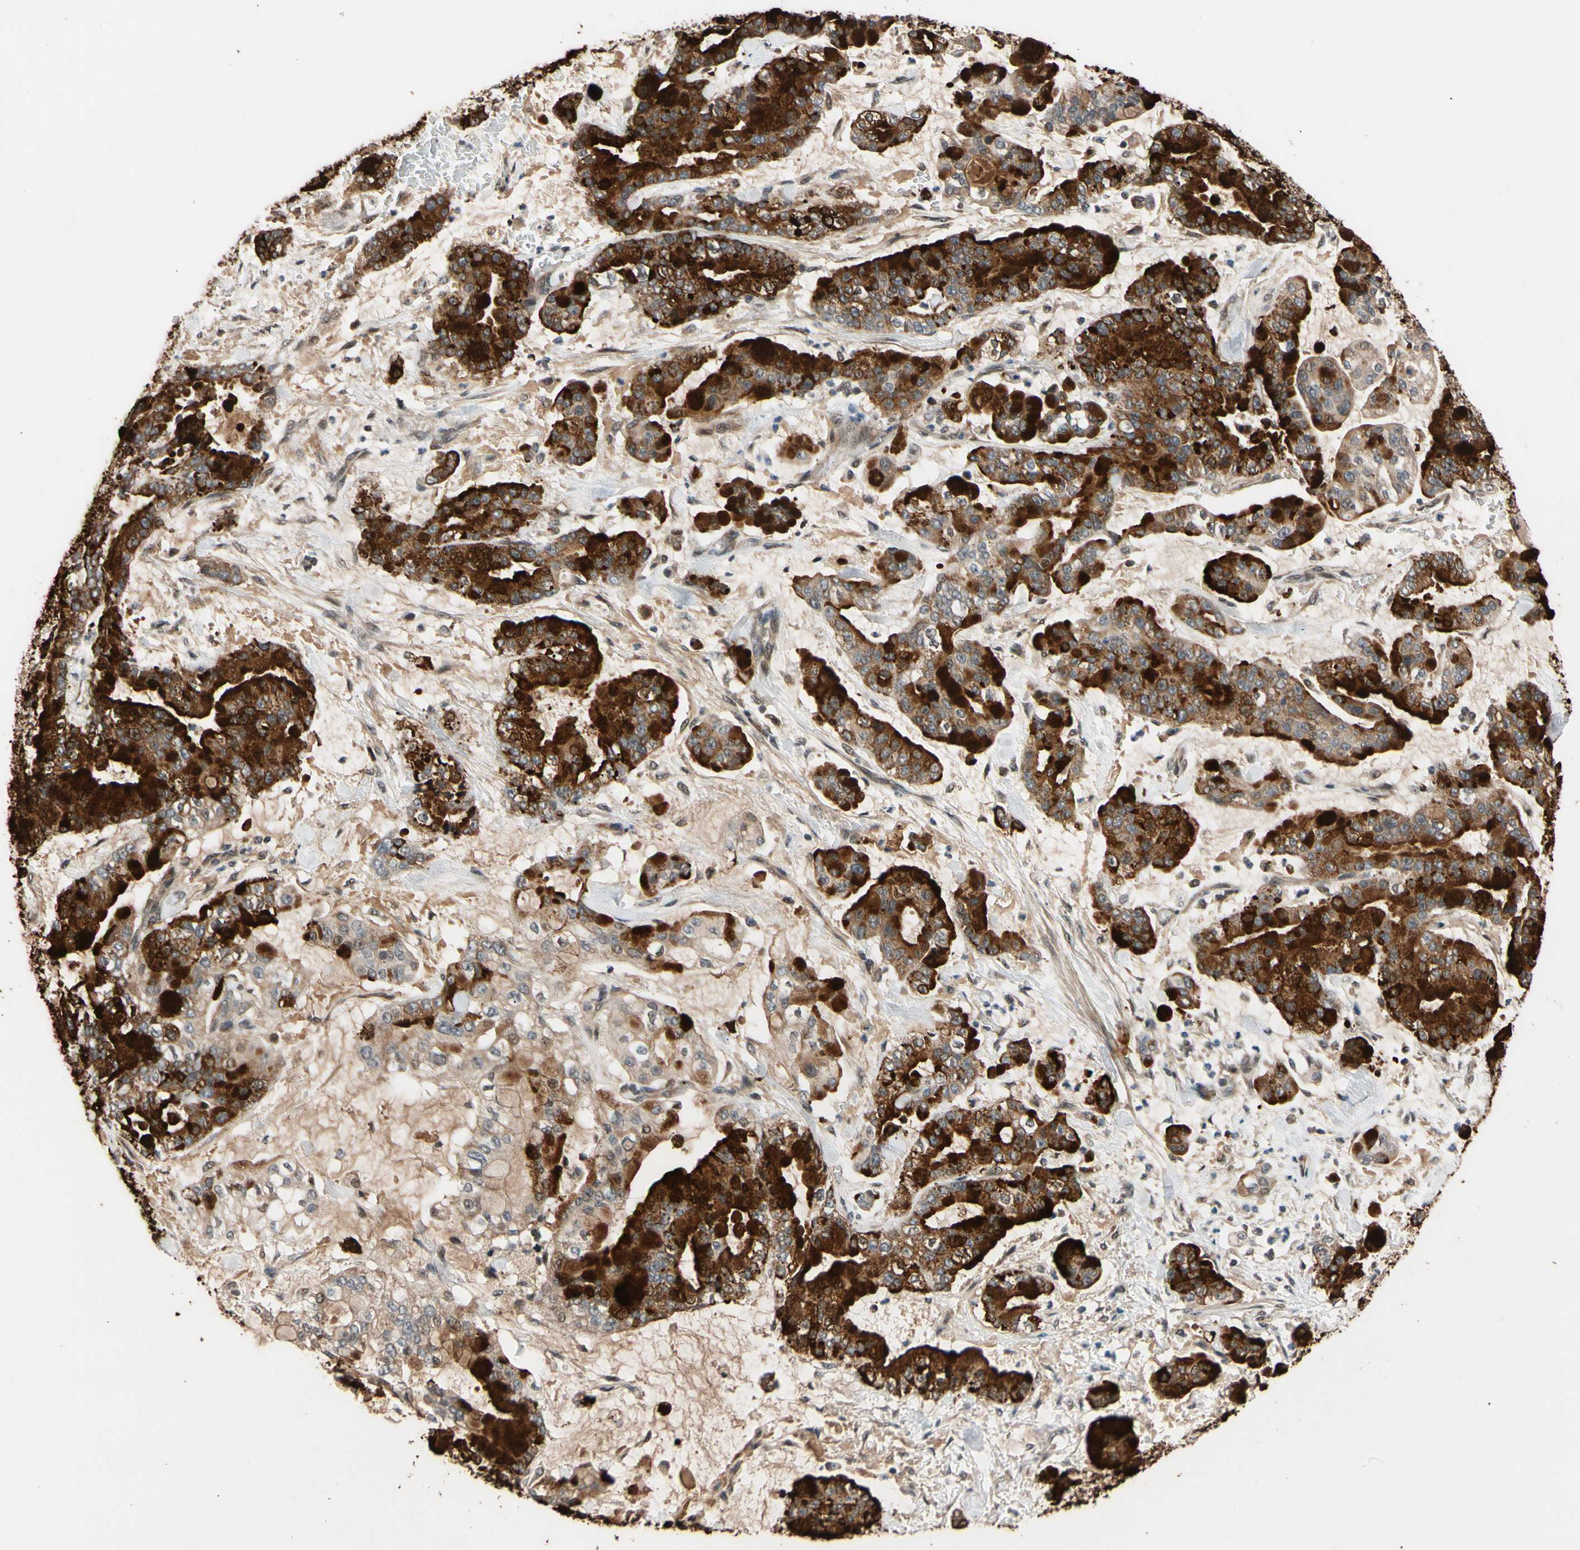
{"staining": {"intensity": "strong", "quantity": ">75%", "location": "cytoplasmic/membranous"}, "tissue": "stomach cancer", "cell_type": "Tumor cells", "image_type": "cancer", "snomed": [{"axis": "morphology", "description": "Normal tissue, NOS"}, {"axis": "morphology", "description": "Adenocarcinoma, NOS"}, {"axis": "topography", "description": "Stomach, upper"}, {"axis": "topography", "description": "Stomach"}], "caption": "There is high levels of strong cytoplasmic/membranous staining in tumor cells of stomach adenocarcinoma, as demonstrated by immunohistochemical staining (brown color).", "gene": "NGEF", "patient": {"sex": "male", "age": 76}}